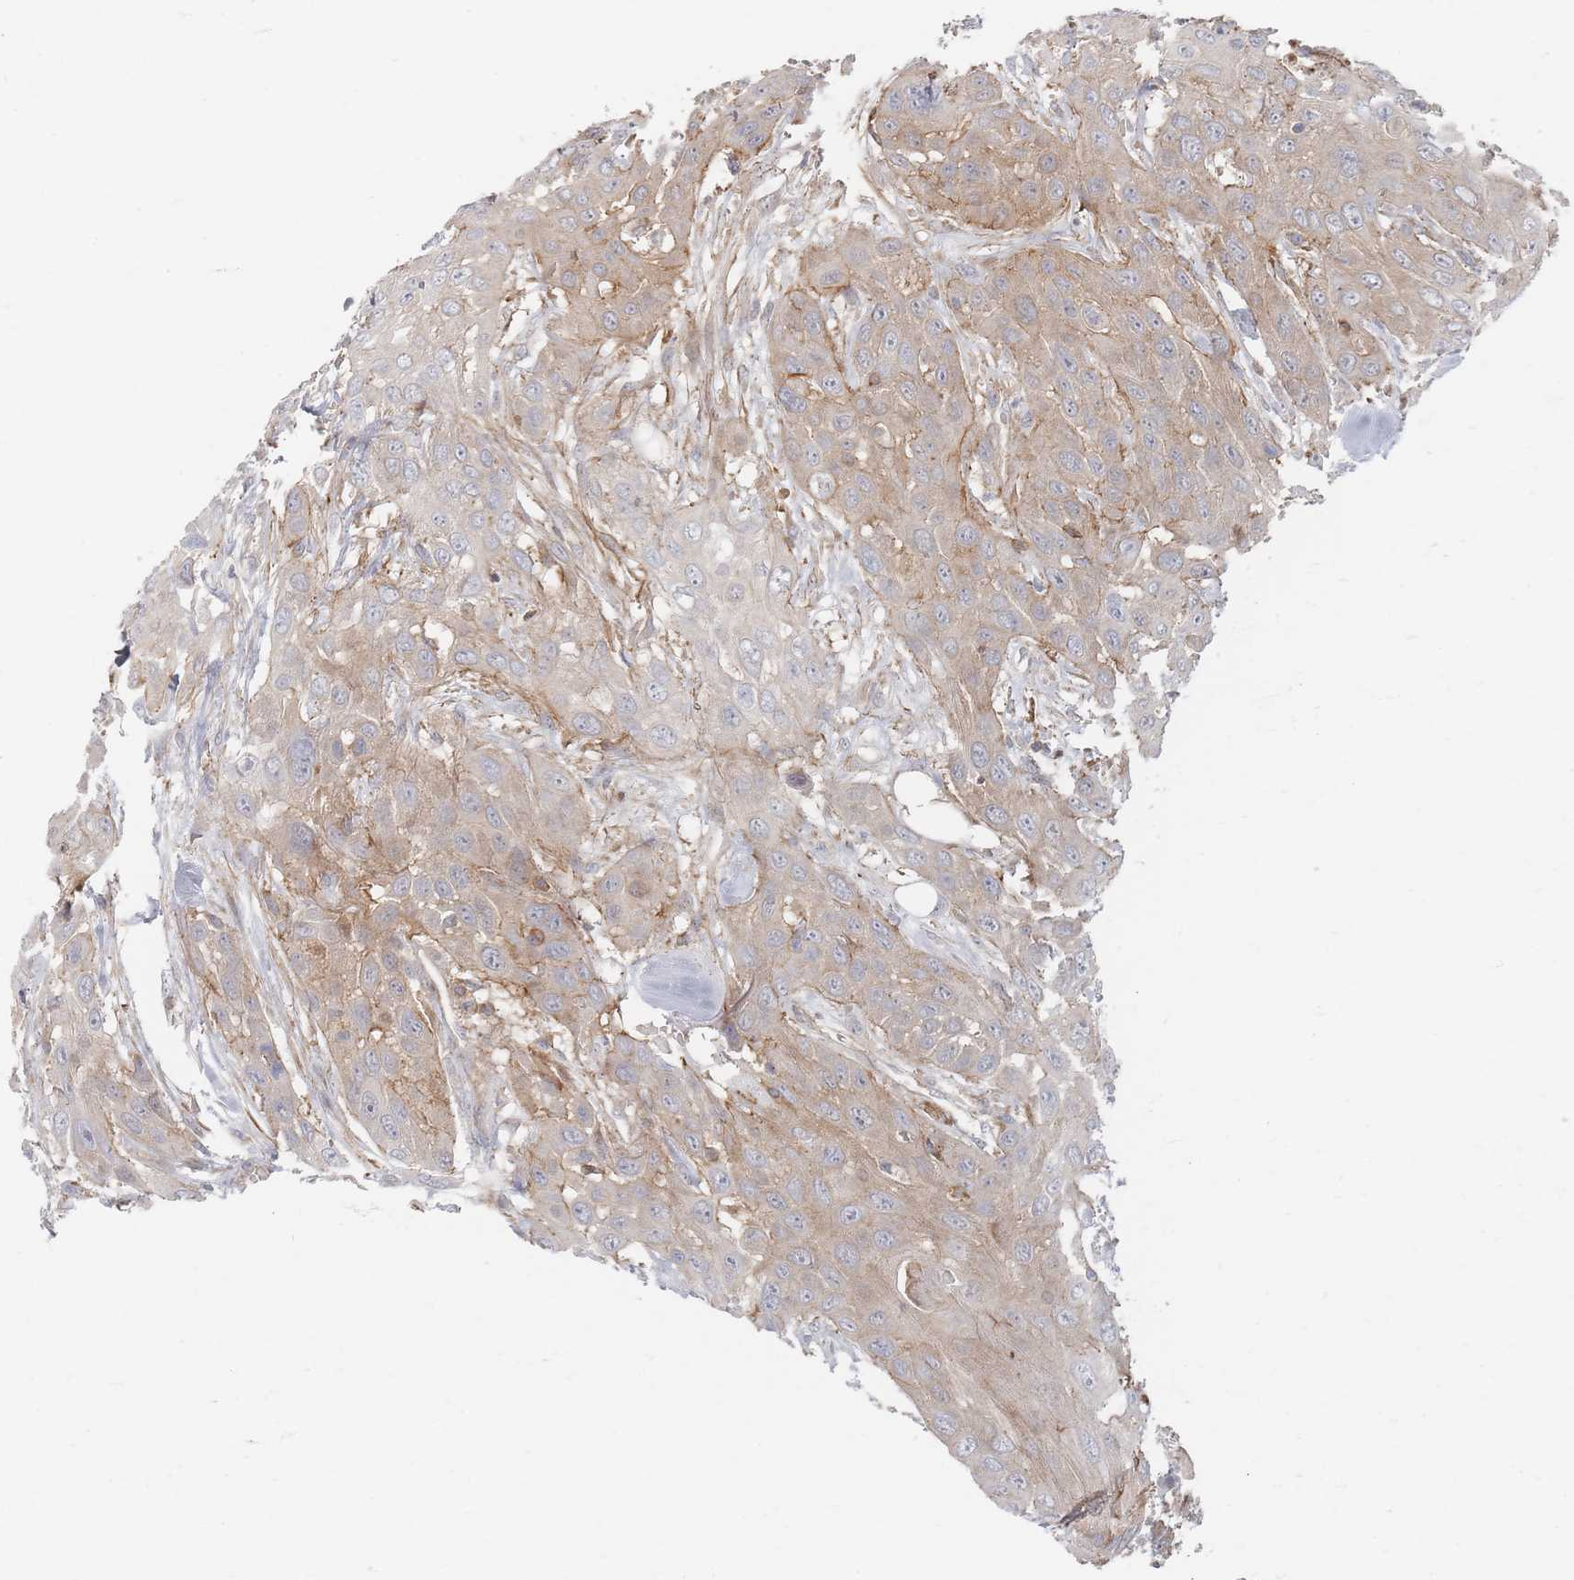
{"staining": {"intensity": "weak", "quantity": "<25%", "location": "cytoplasmic/membranous"}, "tissue": "head and neck cancer", "cell_type": "Tumor cells", "image_type": "cancer", "snomed": [{"axis": "morphology", "description": "Squamous cell carcinoma, NOS"}, {"axis": "topography", "description": "Head-Neck"}], "caption": "Immunohistochemistry (IHC) histopathology image of neoplastic tissue: squamous cell carcinoma (head and neck) stained with DAB exhibits no significant protein positivity in tumor cells.", "gene": "ZNF852", "patient": {"sex": "male", "age": 81}}